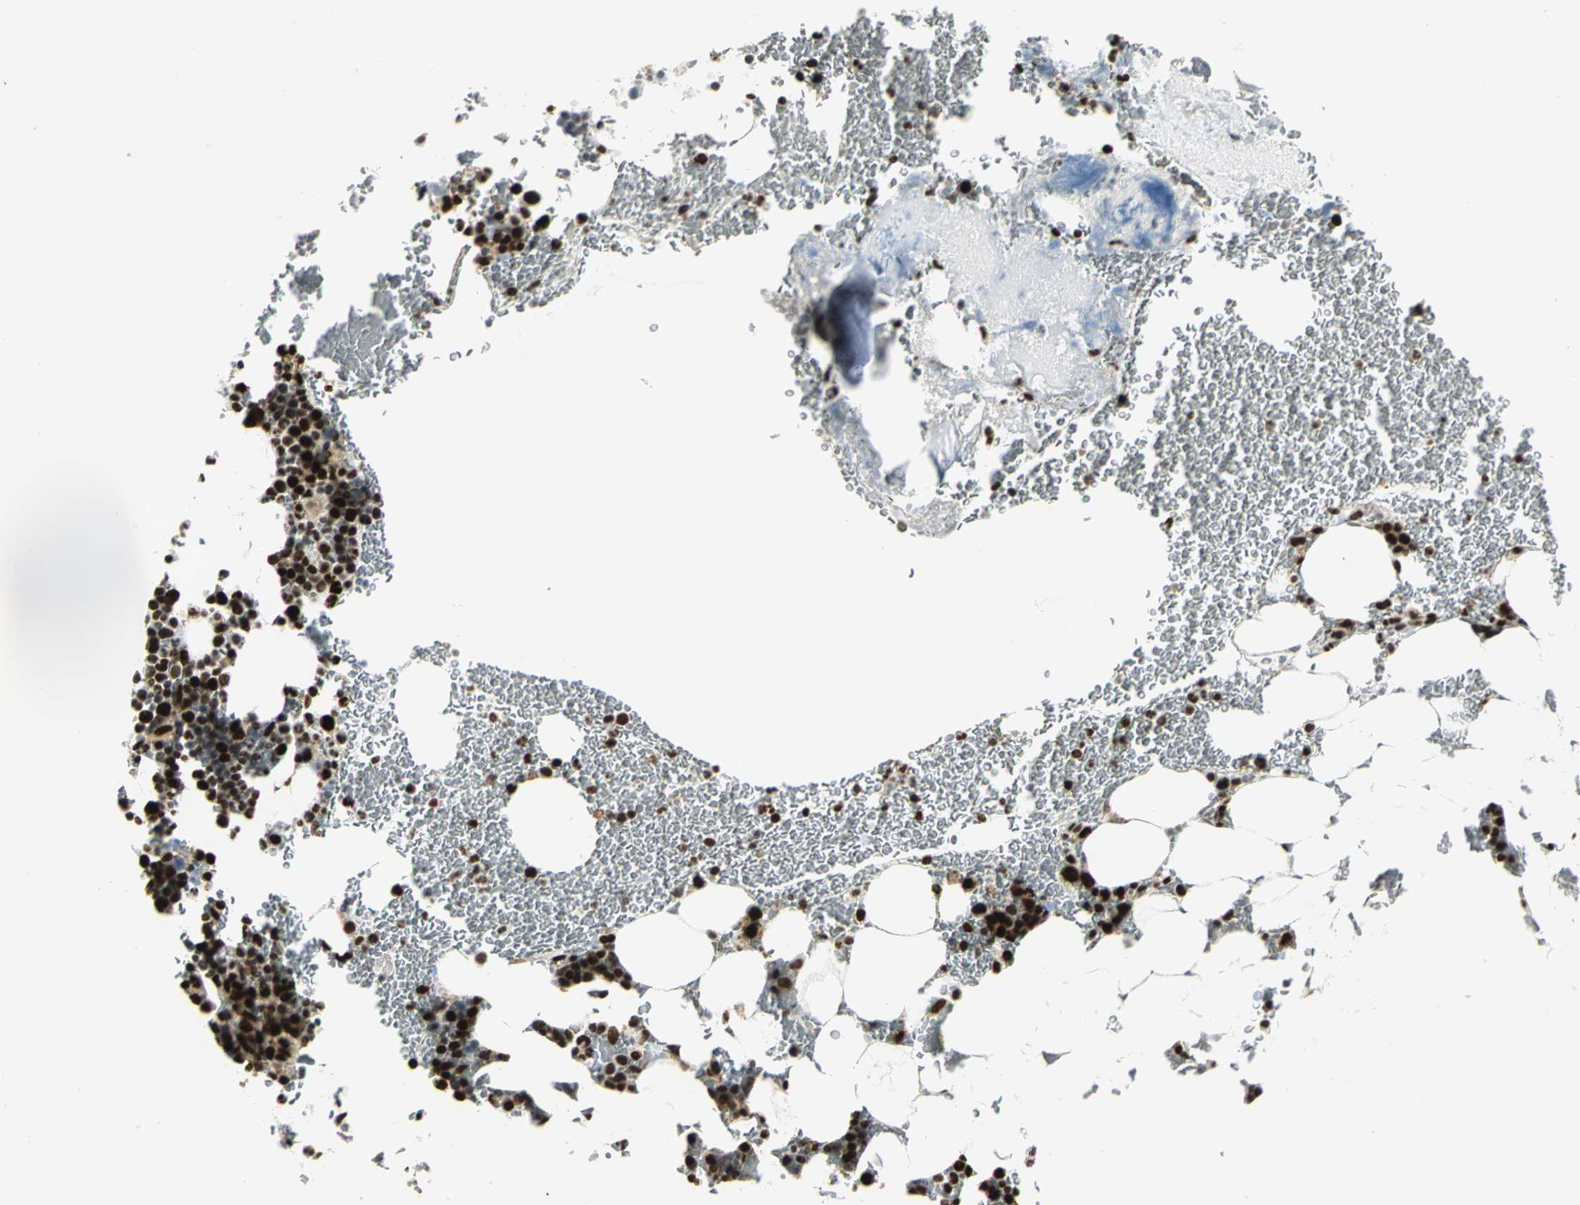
{"staining": {"intensity": "strong", "quantity": ">75%", "location": "nuclear"}, "tissue": "bone marrow", "cell_type": "Hematopoietic cells", "image_type": "normal", "snomed": [{"axis": "morphology", "description": "Normal tissue, NOS"}, {"axis": "topography", "description": "Bone marrow"}], "caption": "Normal bone marrow was stained to show a protein in brown. There is high levels of strong nuclear staining in approximately >75% of hematopoietic cells.", "gene": "DDX5", "patient": {"sex": "female", "age": 73}}